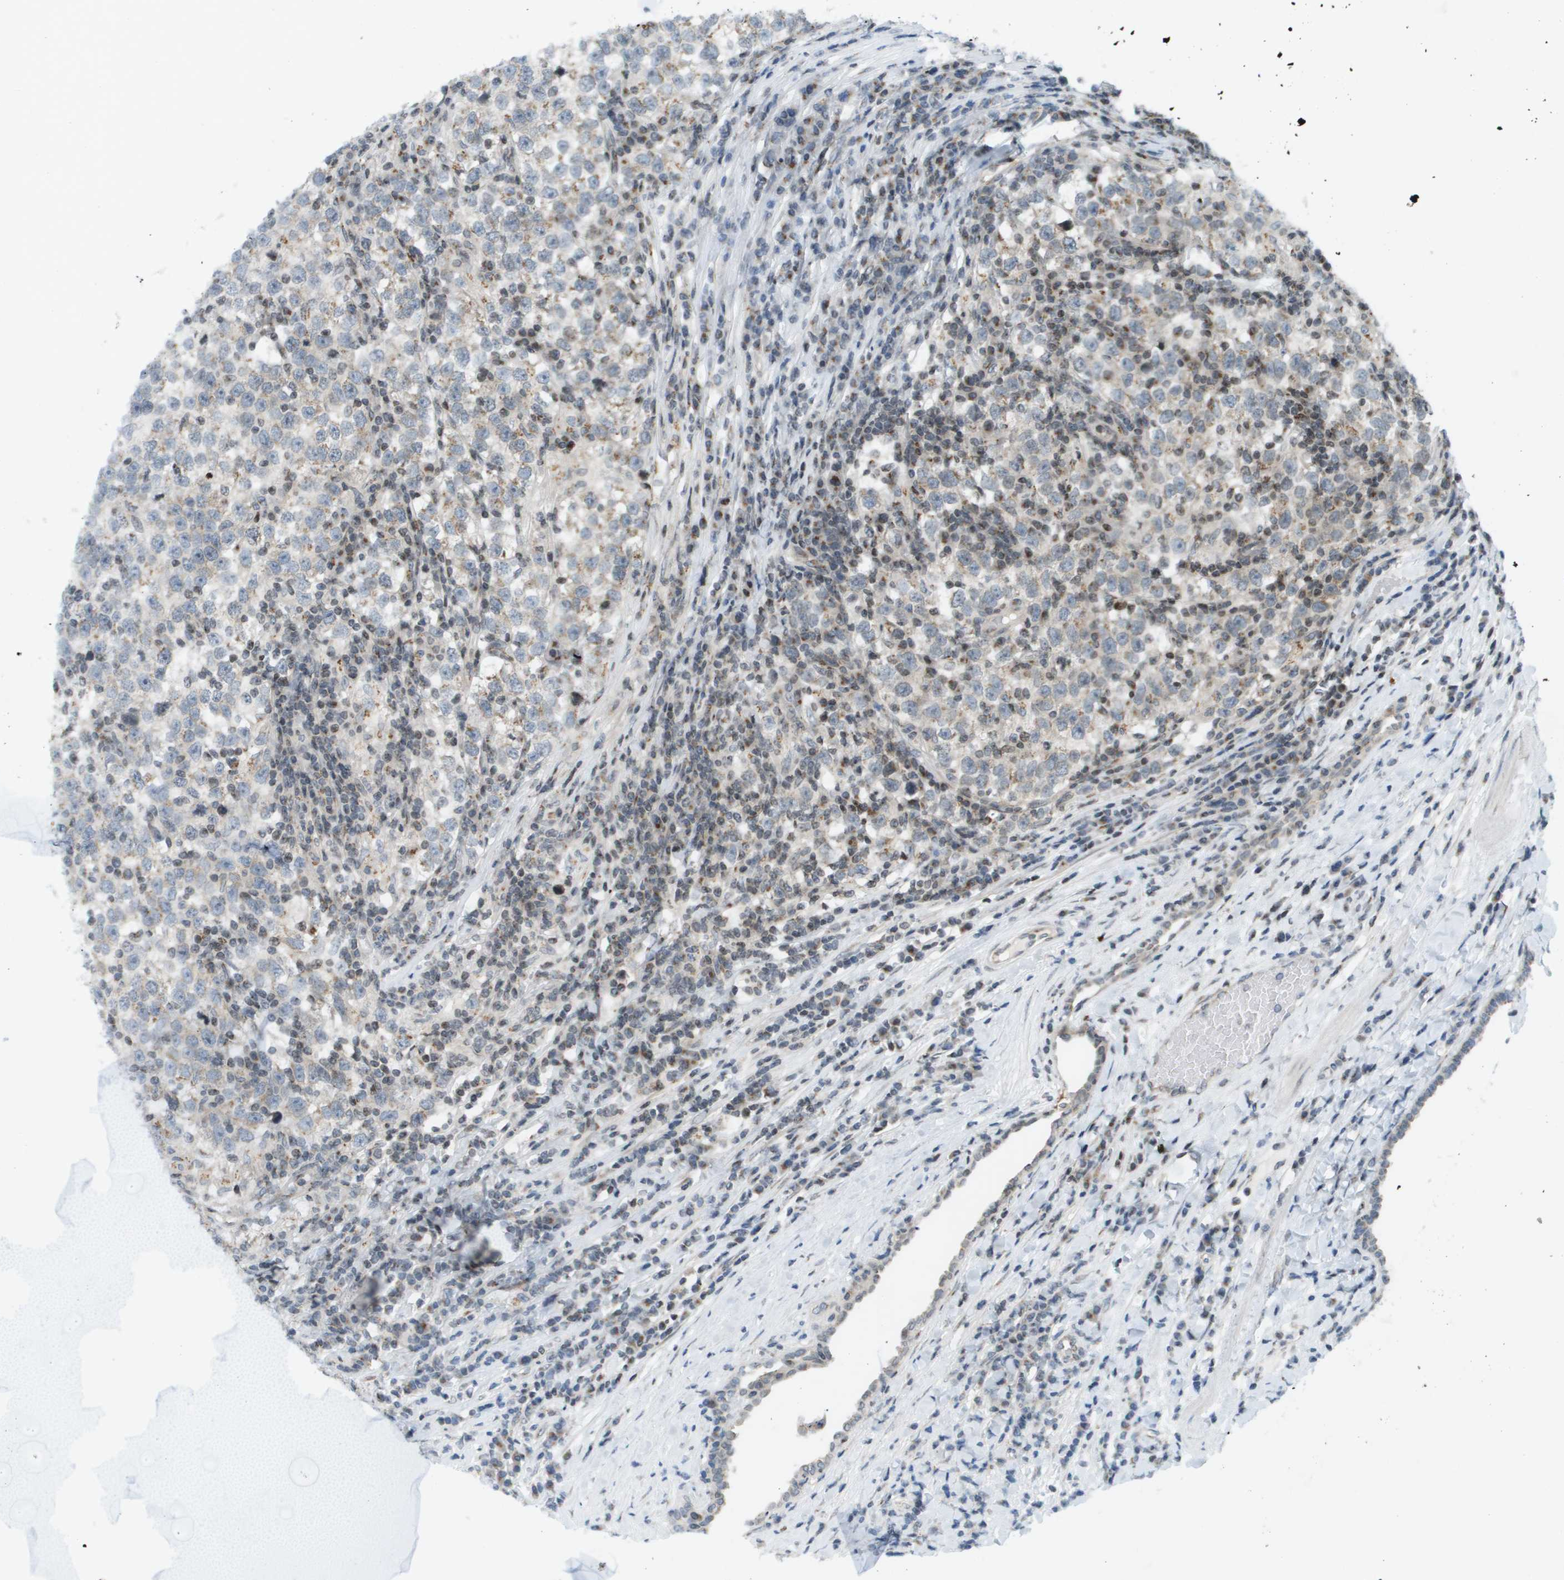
{"staining": {"intensity": "weak", "quantity": "<25%", "location": "cytoplasmic/membranous"}, "tissue": "testis cancer", "cell_type": "Tumor cells", "image_type": "cancer", "snomed": [{"axis": "morphology", "description": "Normal tissue, NOS"}, {"axis": "morphology", "description": "Seminoma, NOS"}, {"axis": "topography", "description": "Testis"}], "caption": "A high-resolution photomicrograph shows IHC staining of testis cancer, which demonstrates no significant staining in tumor cells.", "gene": "EVC", "patient": {"sex": "male", "age": 43}}